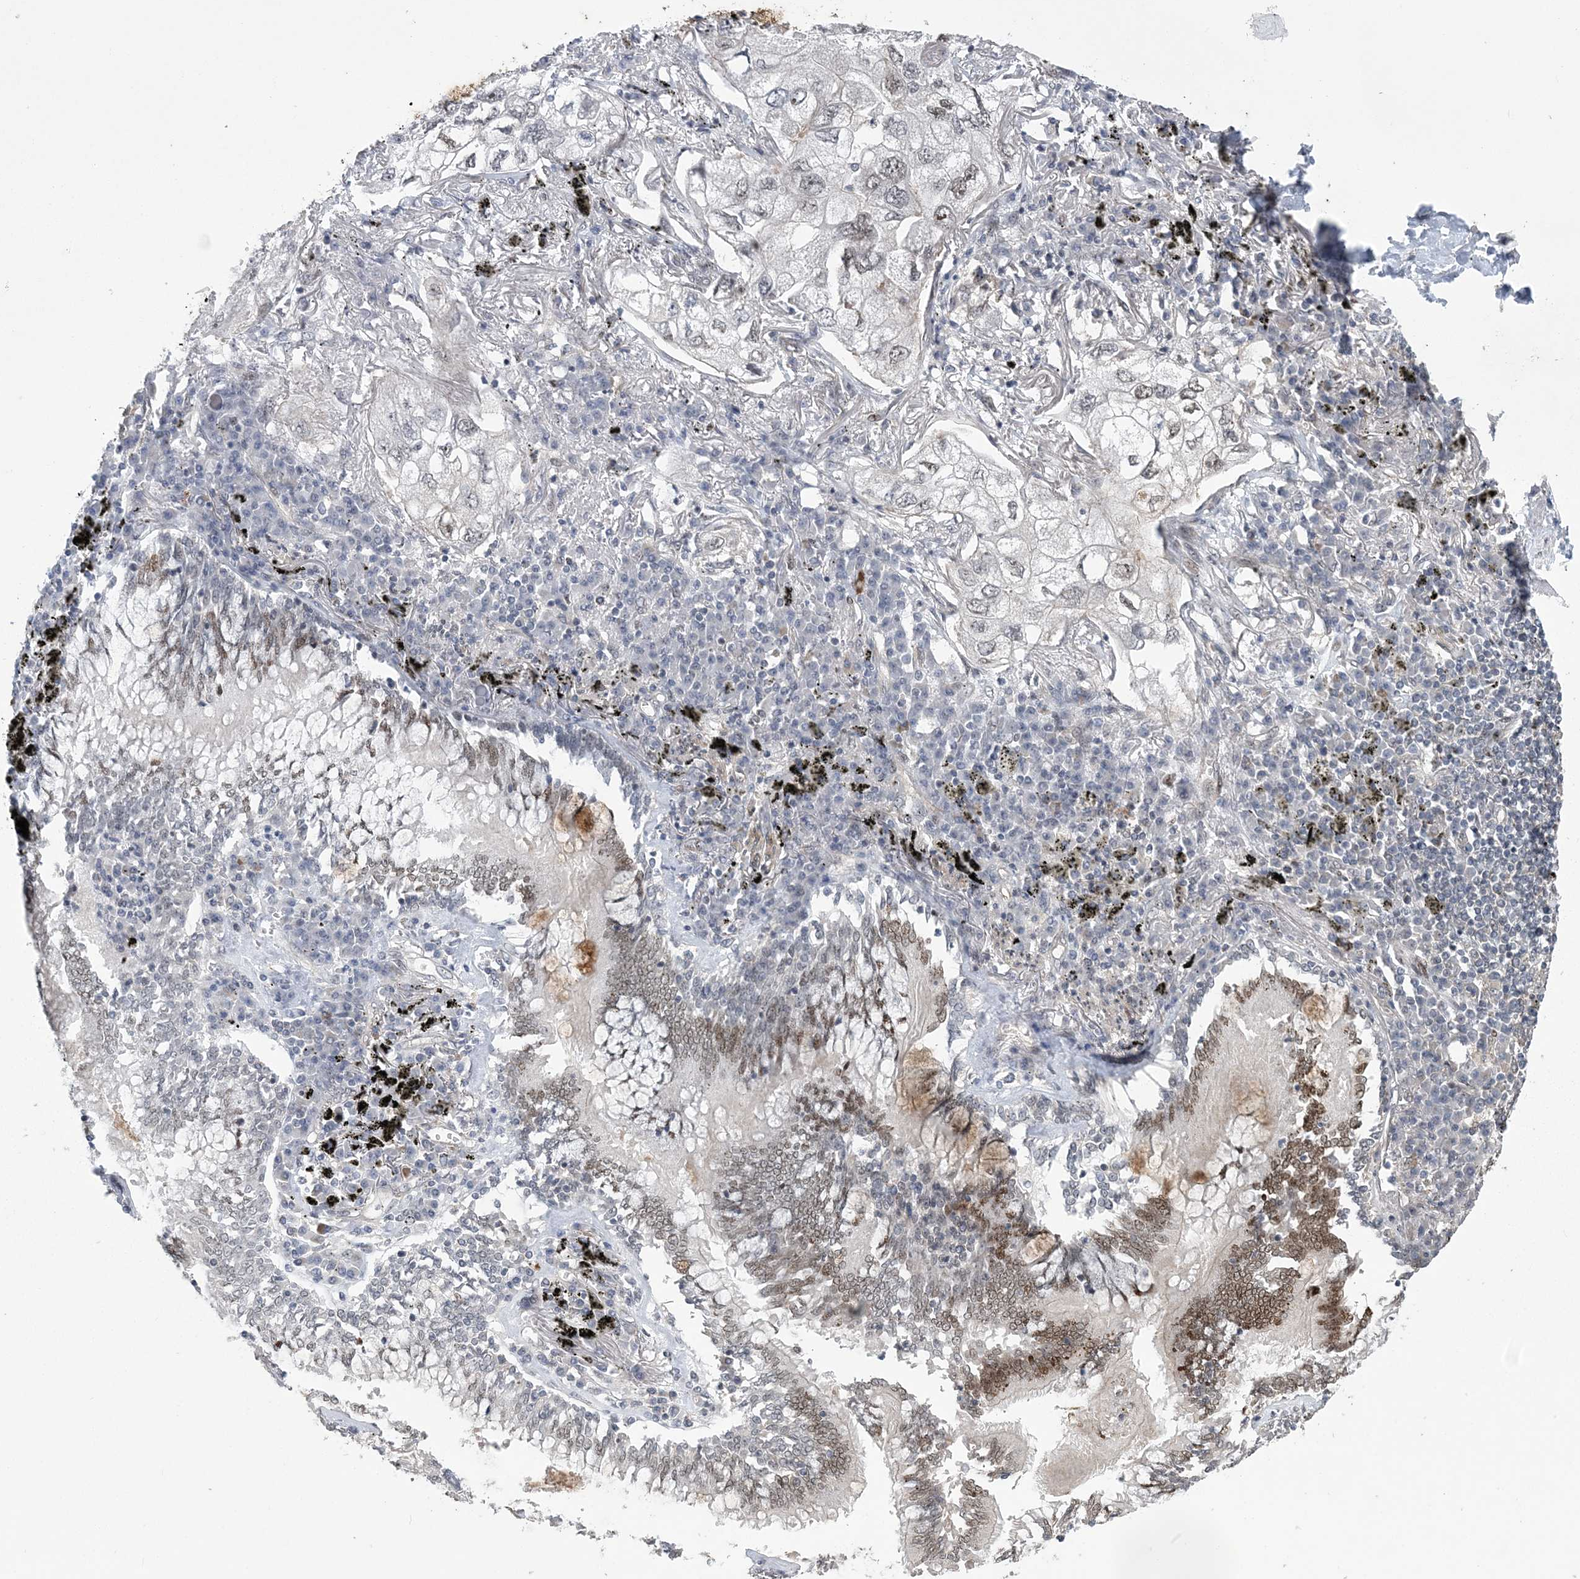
{"staining": {"intensity": "weak", "quantity": "25%-75%", "location": "cytoplasmic/membranous,nuclear"}, "tissue": "lung cancer", "cell_type": "Tumor cells", "image_type": "cancer", "snomed": [{"axis": "morphology", "description": "Adenocarcinoma, NOS"}, {"axis": "topography", "description": "Lung"}], "caption": "Lung adenocarcinoma was stained to show a protein in brown. There is low levels of weak cytoplasmic/membranous and nuclear positivity in about 25%-75% of tumor cells. The protein of interest is shown in brown color, while the nuclei are stained blue.", "gene": "HOMEZ", "patient": {"sex": "male", "age": 65}}